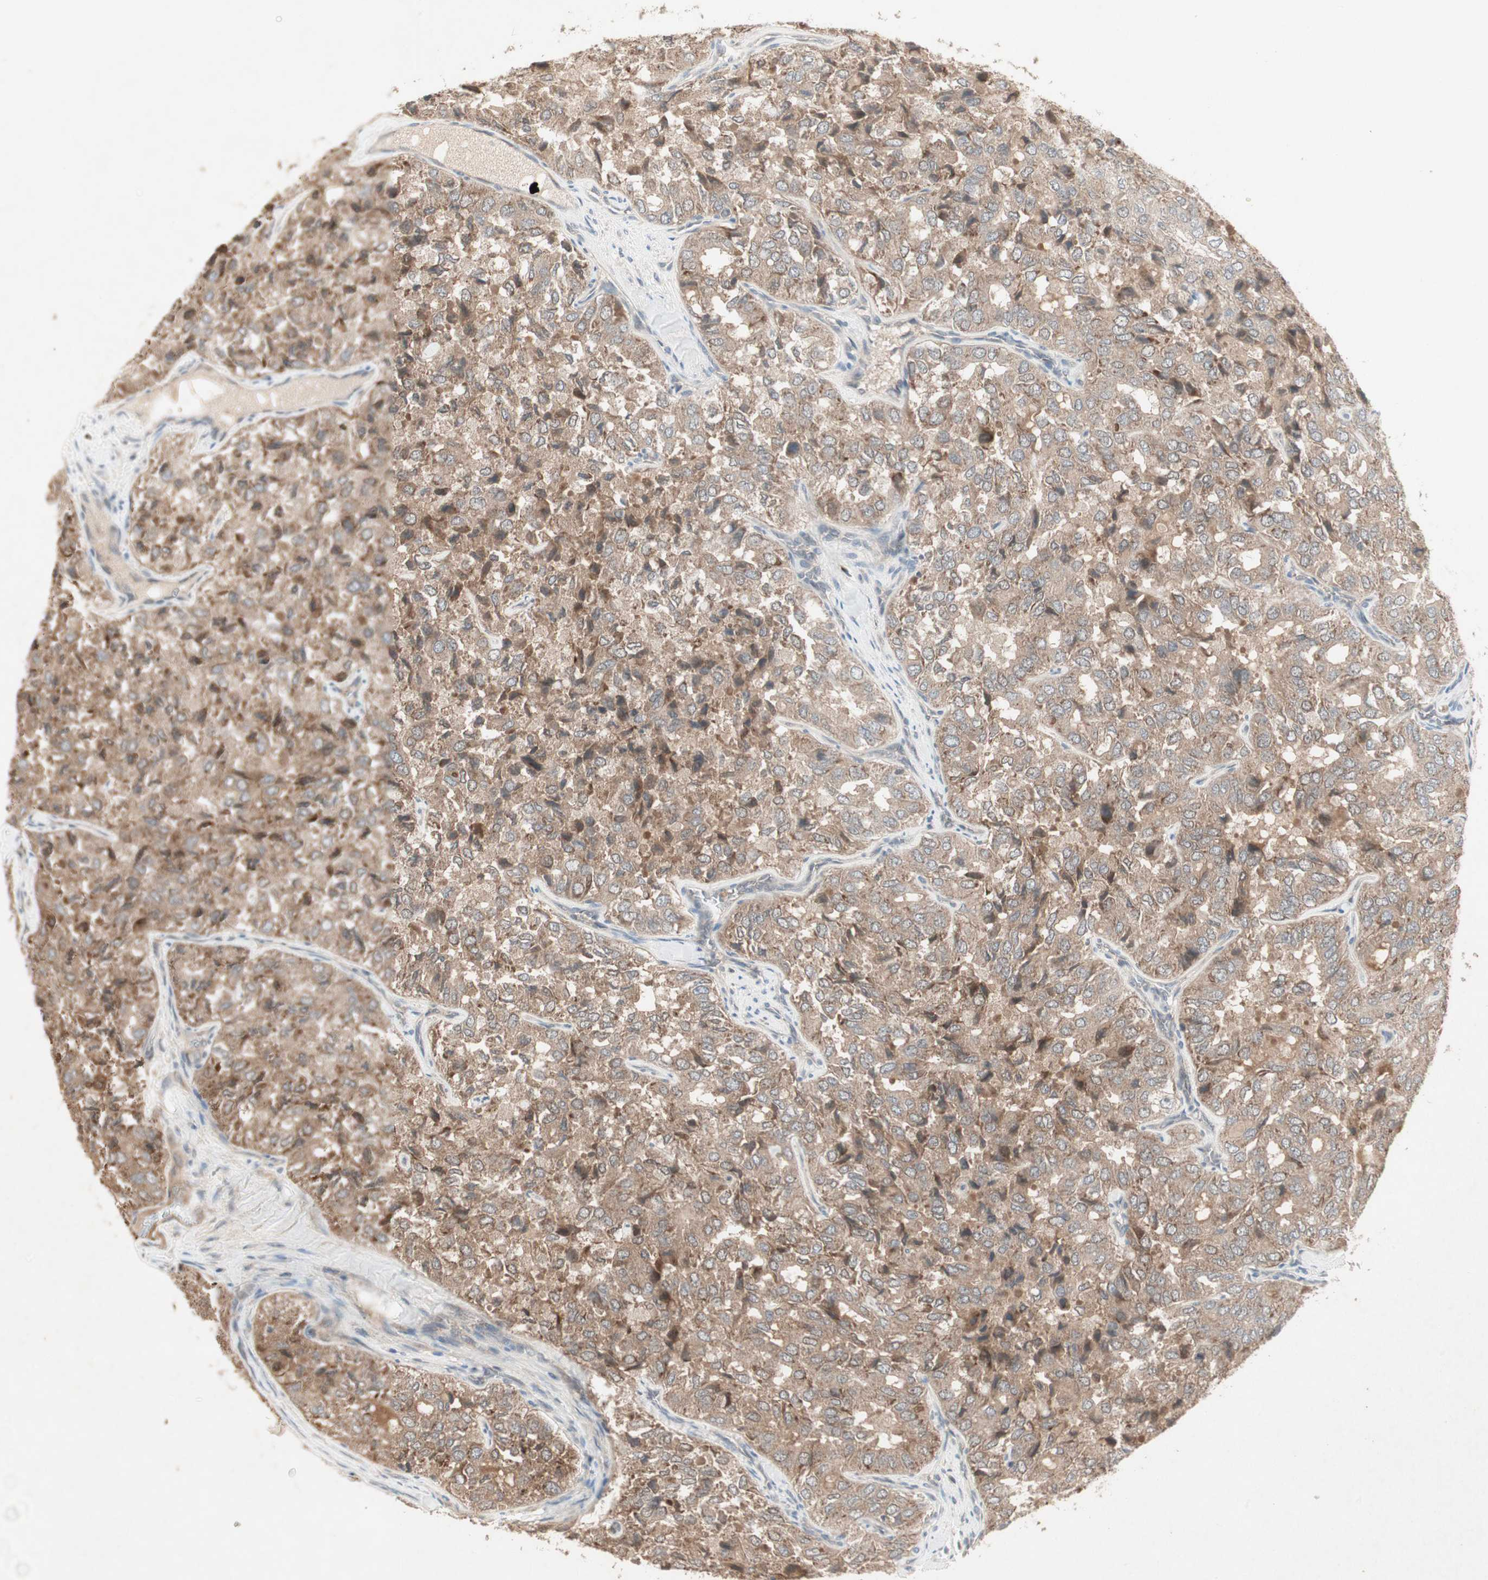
{"staining": {"intensity": "moderate", "quantity": ">75%", "location": "cytoplasmic/membranous"}, "tissue": "thyroid cancer", "cell_type": "Tumor cells", "image_type": "cancer", "snomed": [{"axis": "morphology", "description": "Follicular adenoma carcinoma, NOS"}, {"axis": "topography", "description": "Thyroid gland"}], "caption": "This is an image of IHC staining of thyroid follicular adenoma carcinoma, which shows moderate positivity in the cytoplasmic/membranous of tumor cells.", "gene": "JMJD7-PLA2G4B", "patient": {"sex": "male", "age": 75}}